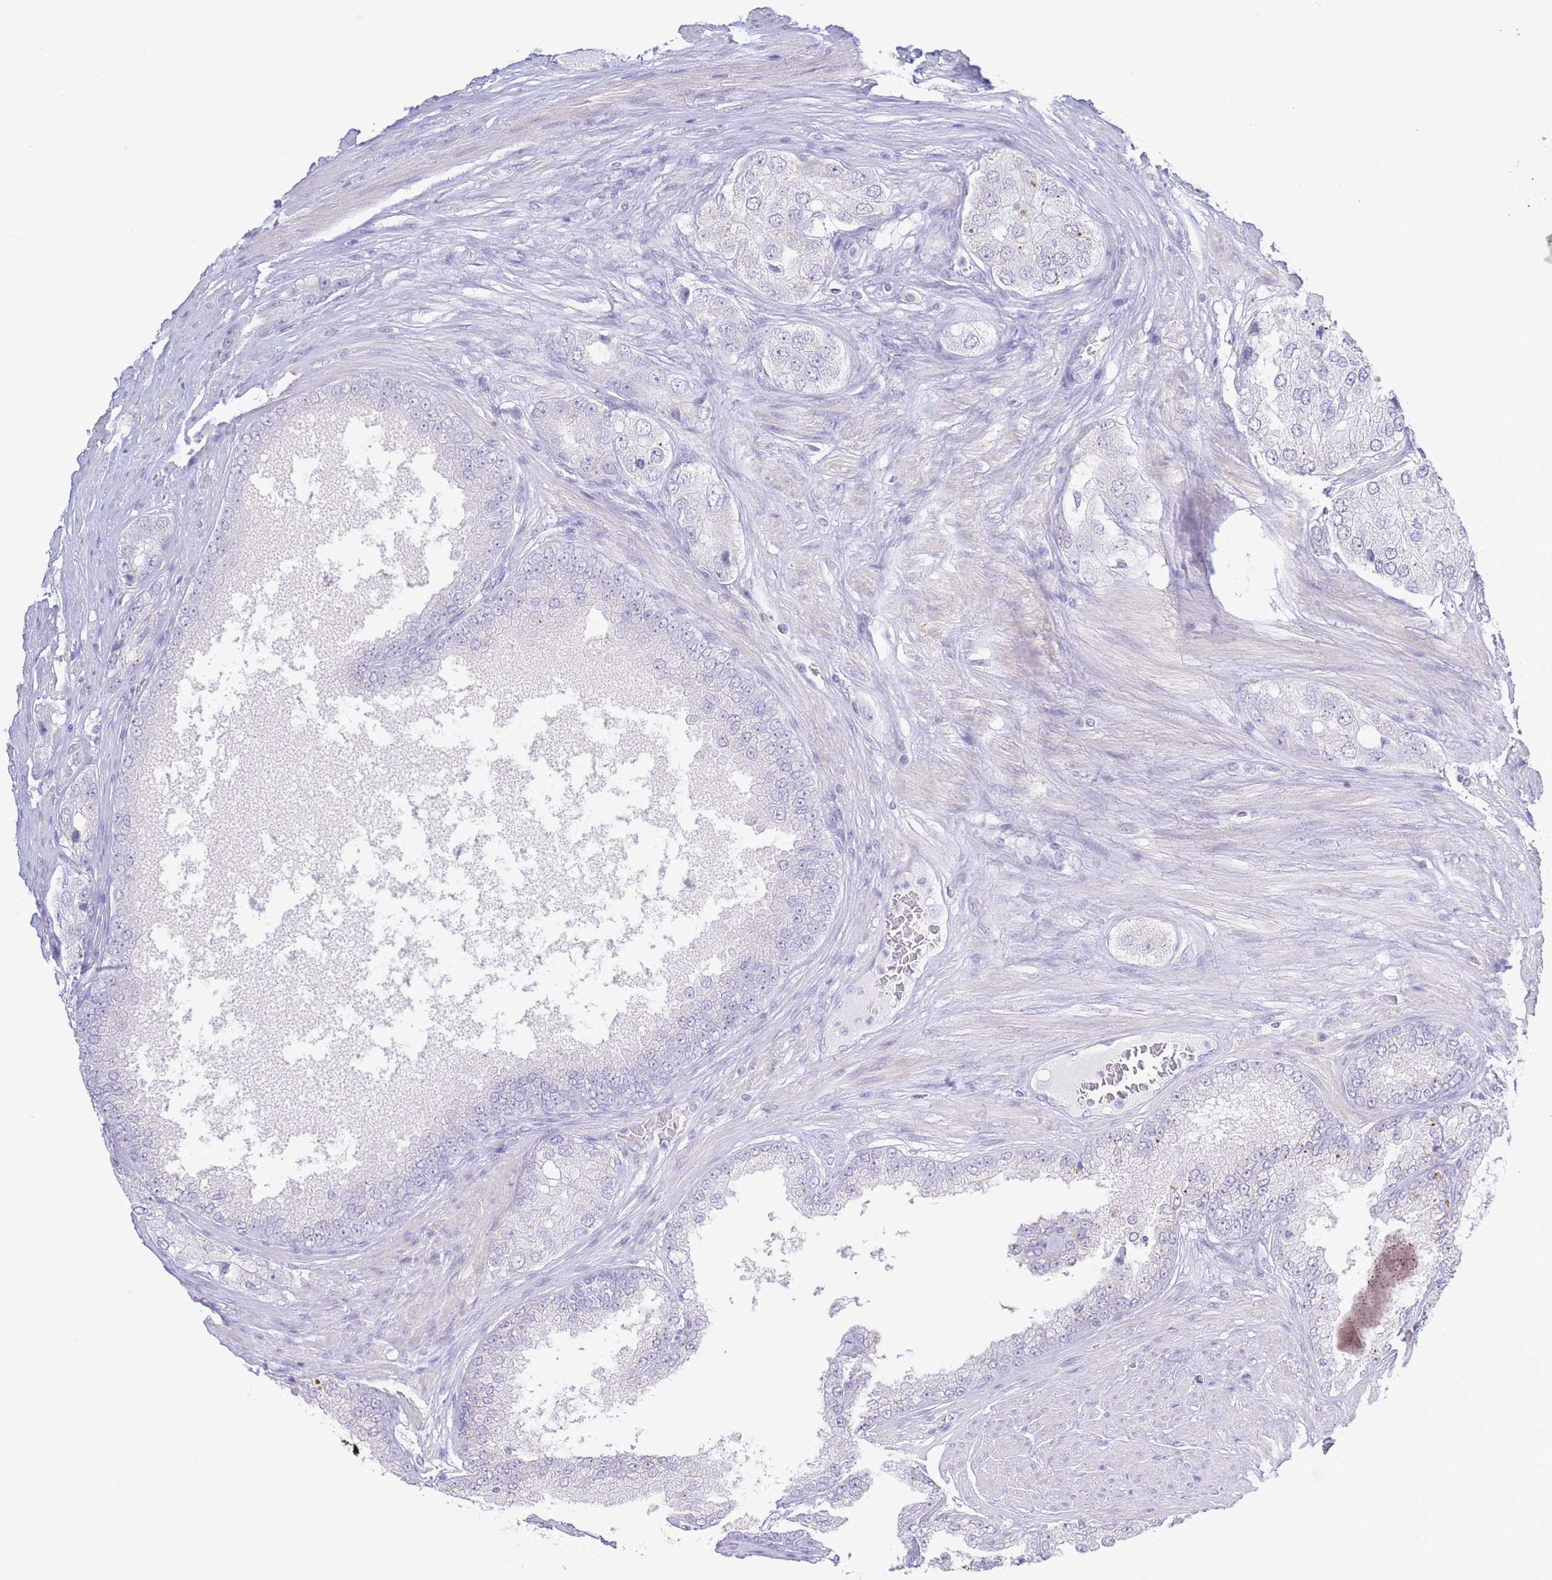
{"staining": {"intensity": "negative", "quantity": "none", "location": "none"}, "tissue": "prostate cancer", "cell_type": "Tumor cells", "image_type": "cancer", "snomed": [{"axis": "morphology", "description": "Adenocarcinoma, High grade"}, {"axis": "topography", "description": "Prostate"}], "caption": "An image of prostate adenocarcinoma (high-grade) stained for a protein exhibits no brown staining in tumor cells.", "gene": "PKLR", "patient": {"sex": "male", "age": 71}}